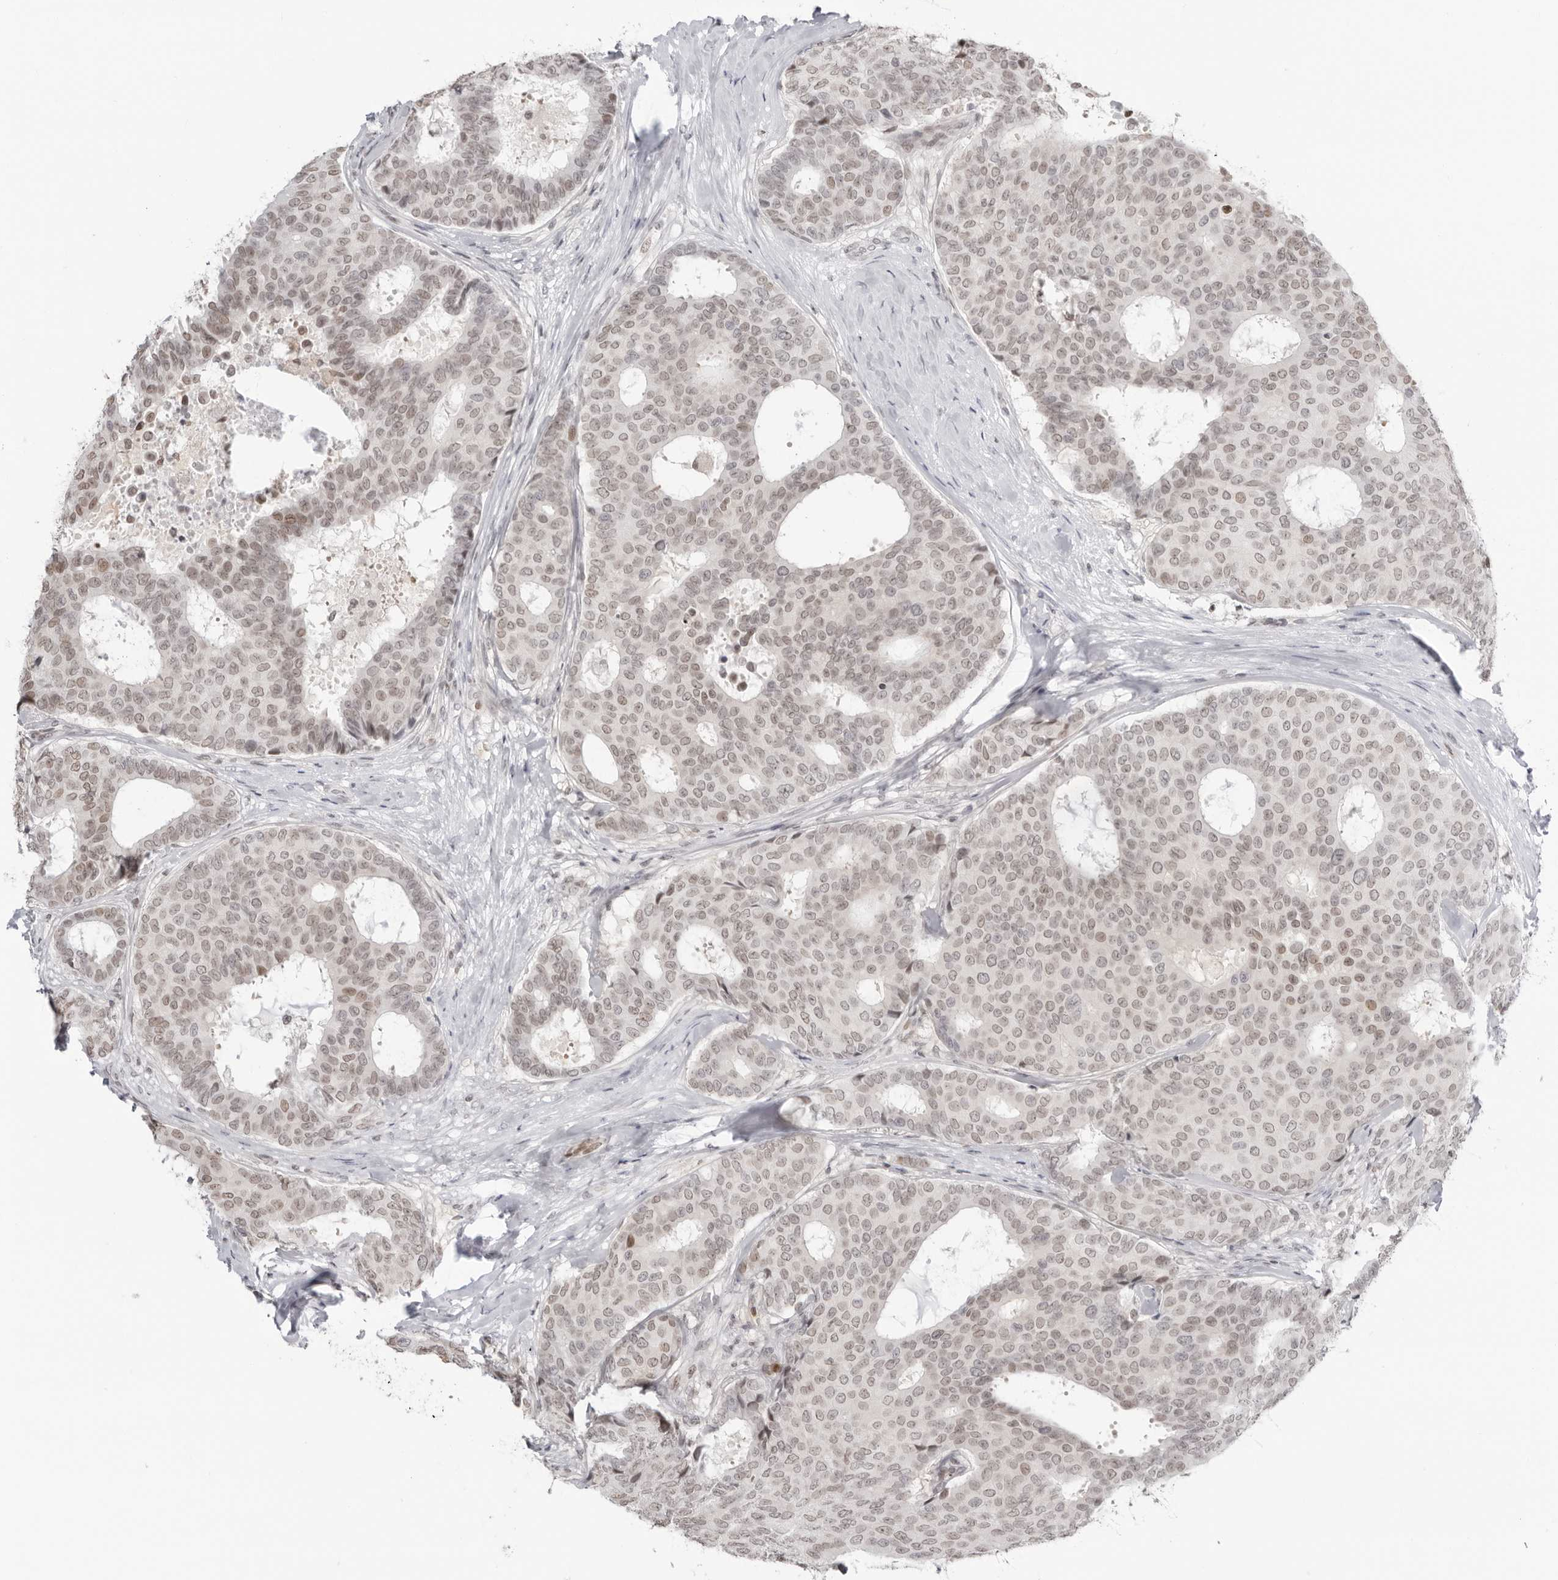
{"staining": {"intensity": "weak", "quantity": ">75%", "location": "nuclear"}, "tissue": "breast cancer", "cell_type": "Tumor cells", "image_type": "cancer", "snomed": [{"axis": "morphology", "description": "Duct carcinoma"}, {"axis": "topography", "description": "Breast"}], "caption": "Immunohistochemistry of human breast cancer demonstrates low levels of weak nuclear expression in about >75% of tumor cells. The protein is stained brown, and the nuclei are stained in blue (DAB IHC with brightfield microscopy, high magnification).", "gene": "RNF146", "patient": {"sex": "female", "age": 75}}